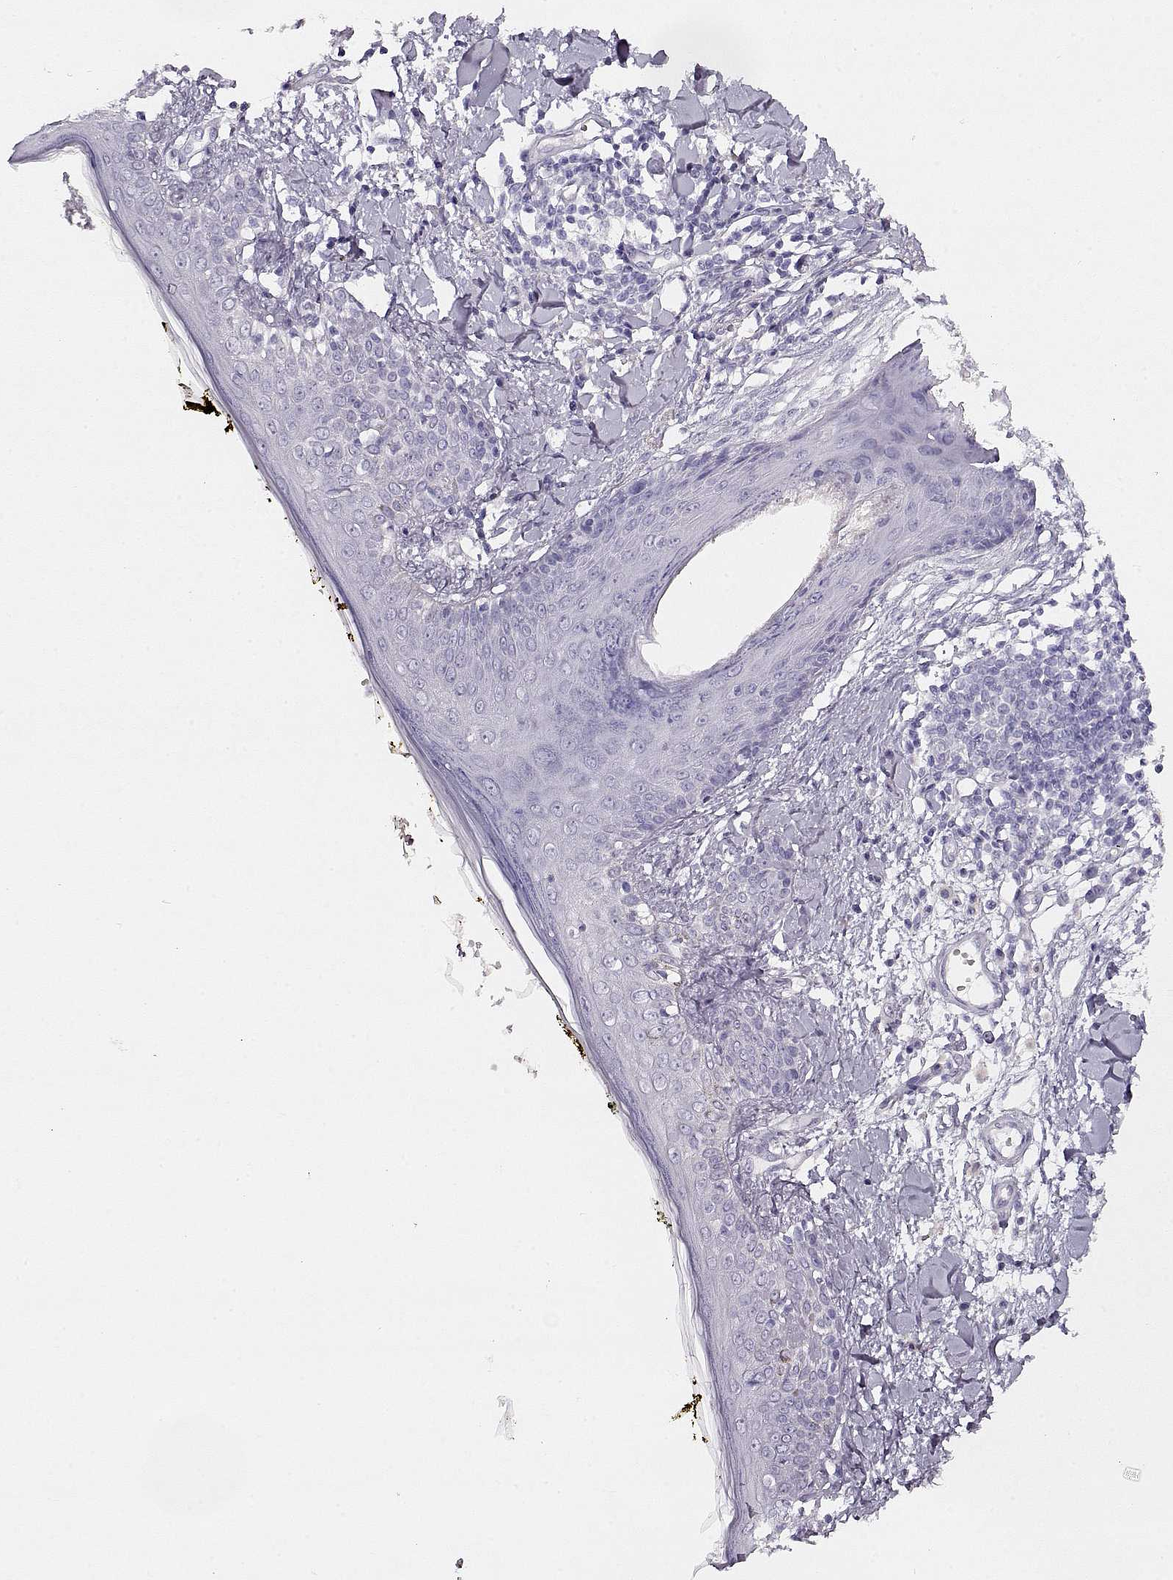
{"staining": {"intensity": "negative", "quantity": "none", "location": "none"}, "tissue": "skin", "cell_type": "Fibroblasts", "image_type": "normal", "snomed": [{"axis": "morphology", "description": "Normal tissue, NOS"}, {"axis": "topography", "description": "Skin"}], "caption": "Immunohistochemistry (IHC) histopathology image of unremarkable skin: skin stained with DAB reveals no significant protein positivity in fibroblasts.", "gene": "ACTN2", "patient": {"sex": "male", "age": 76}}